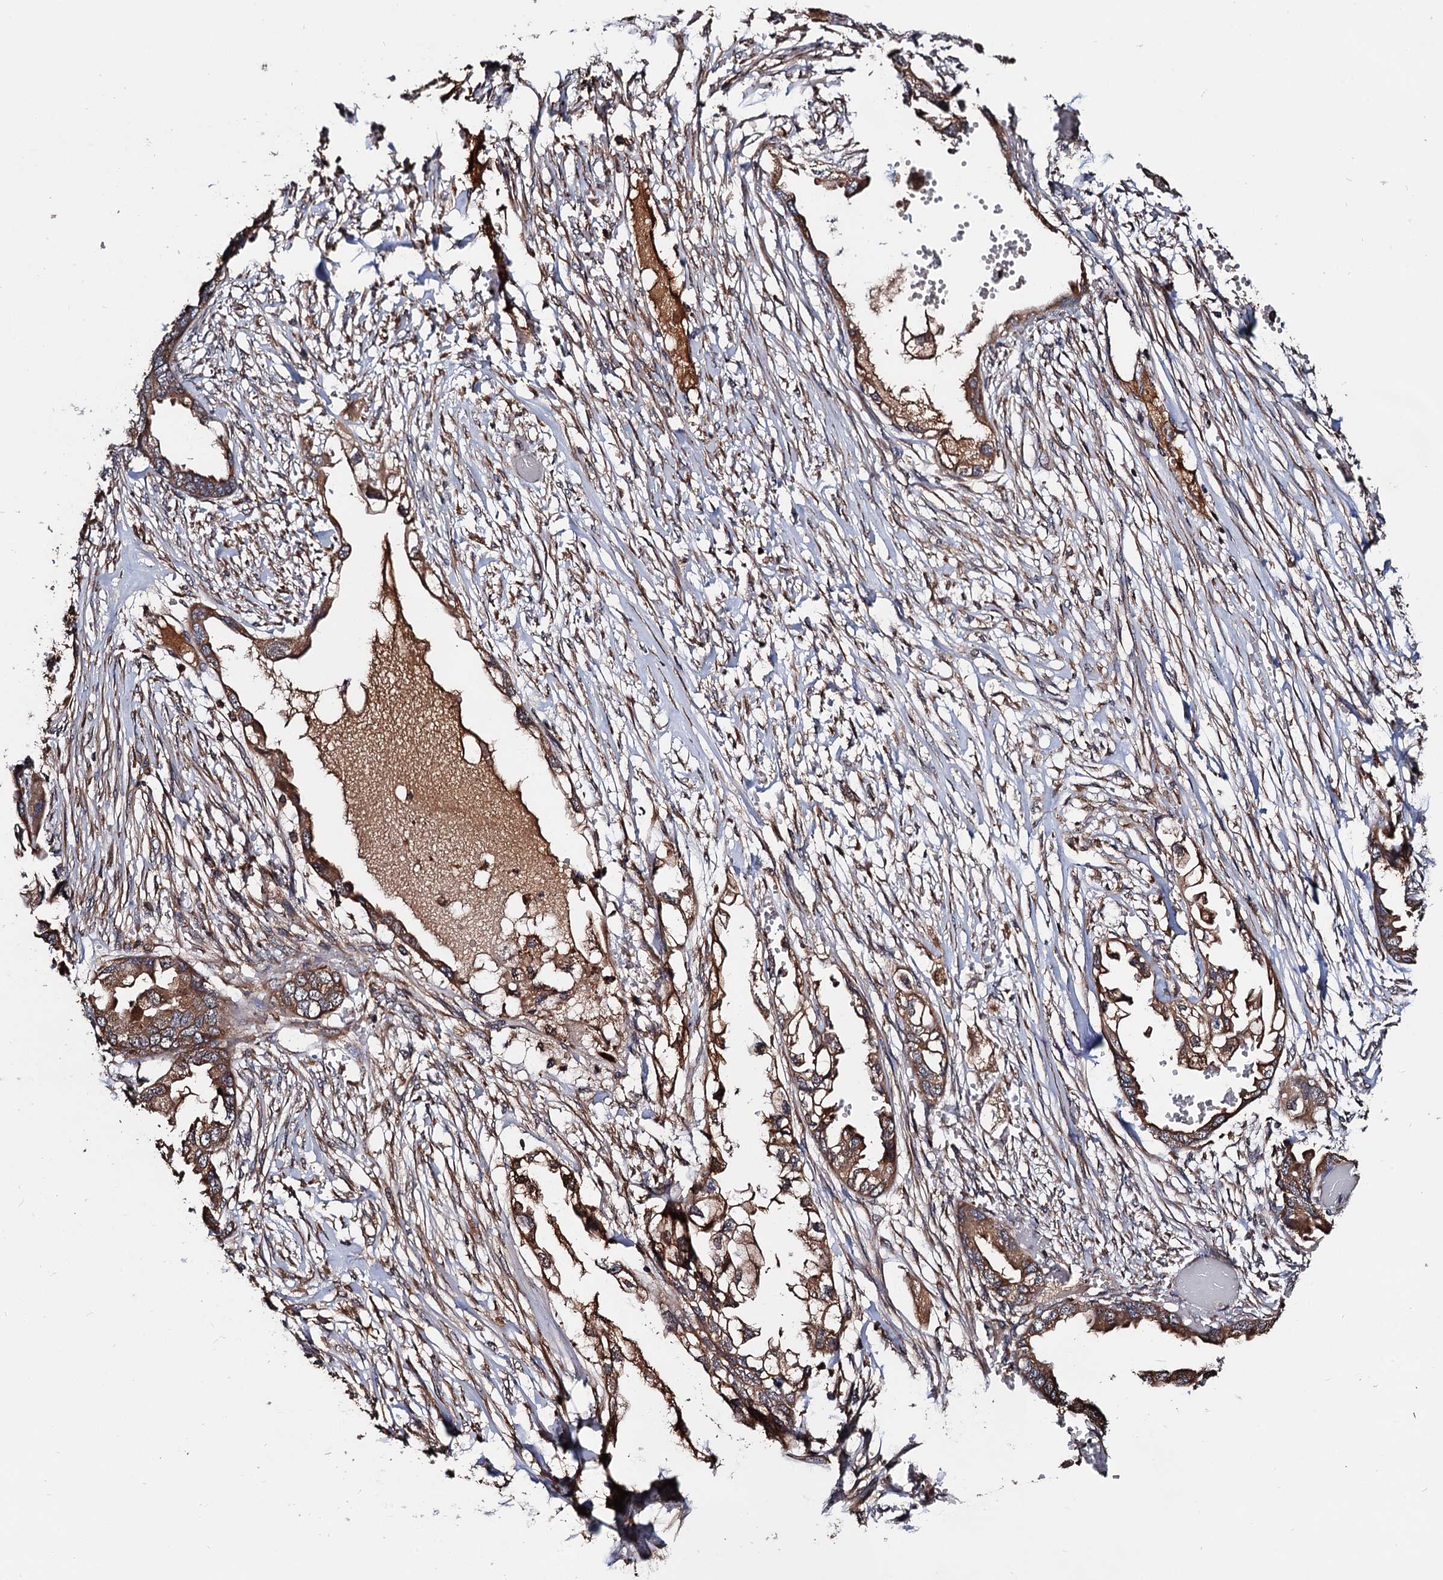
{"staining": {"intensity": "moderate", "quantity": ">75%", "location": "cytoplasmic/membranous"}, "tissue": "endometrial cancer", "cell_type": "Tumor cells", "image_type": "cancer", "snomed": [{"axis": "morphology", "description": "Adenocarcinoma, NOS"}, {"axis": "morphology", "description": "Adenocarcinoma, metastatic, NOS"}, {"axis": "topography", "description": "Adipose tissue"}, {"axis": "topography", "description": "Endometrium"}], "caption": "This photomicrograph displays immunohistochemistry staining of metastatic adenocarcinoma (endometrial), with medium moderate cytoplasmic/membranous positivity in approximately >75% of tumor cells.", "gene": "RGS11", "patient": {"sex": "female", "age": 67}}